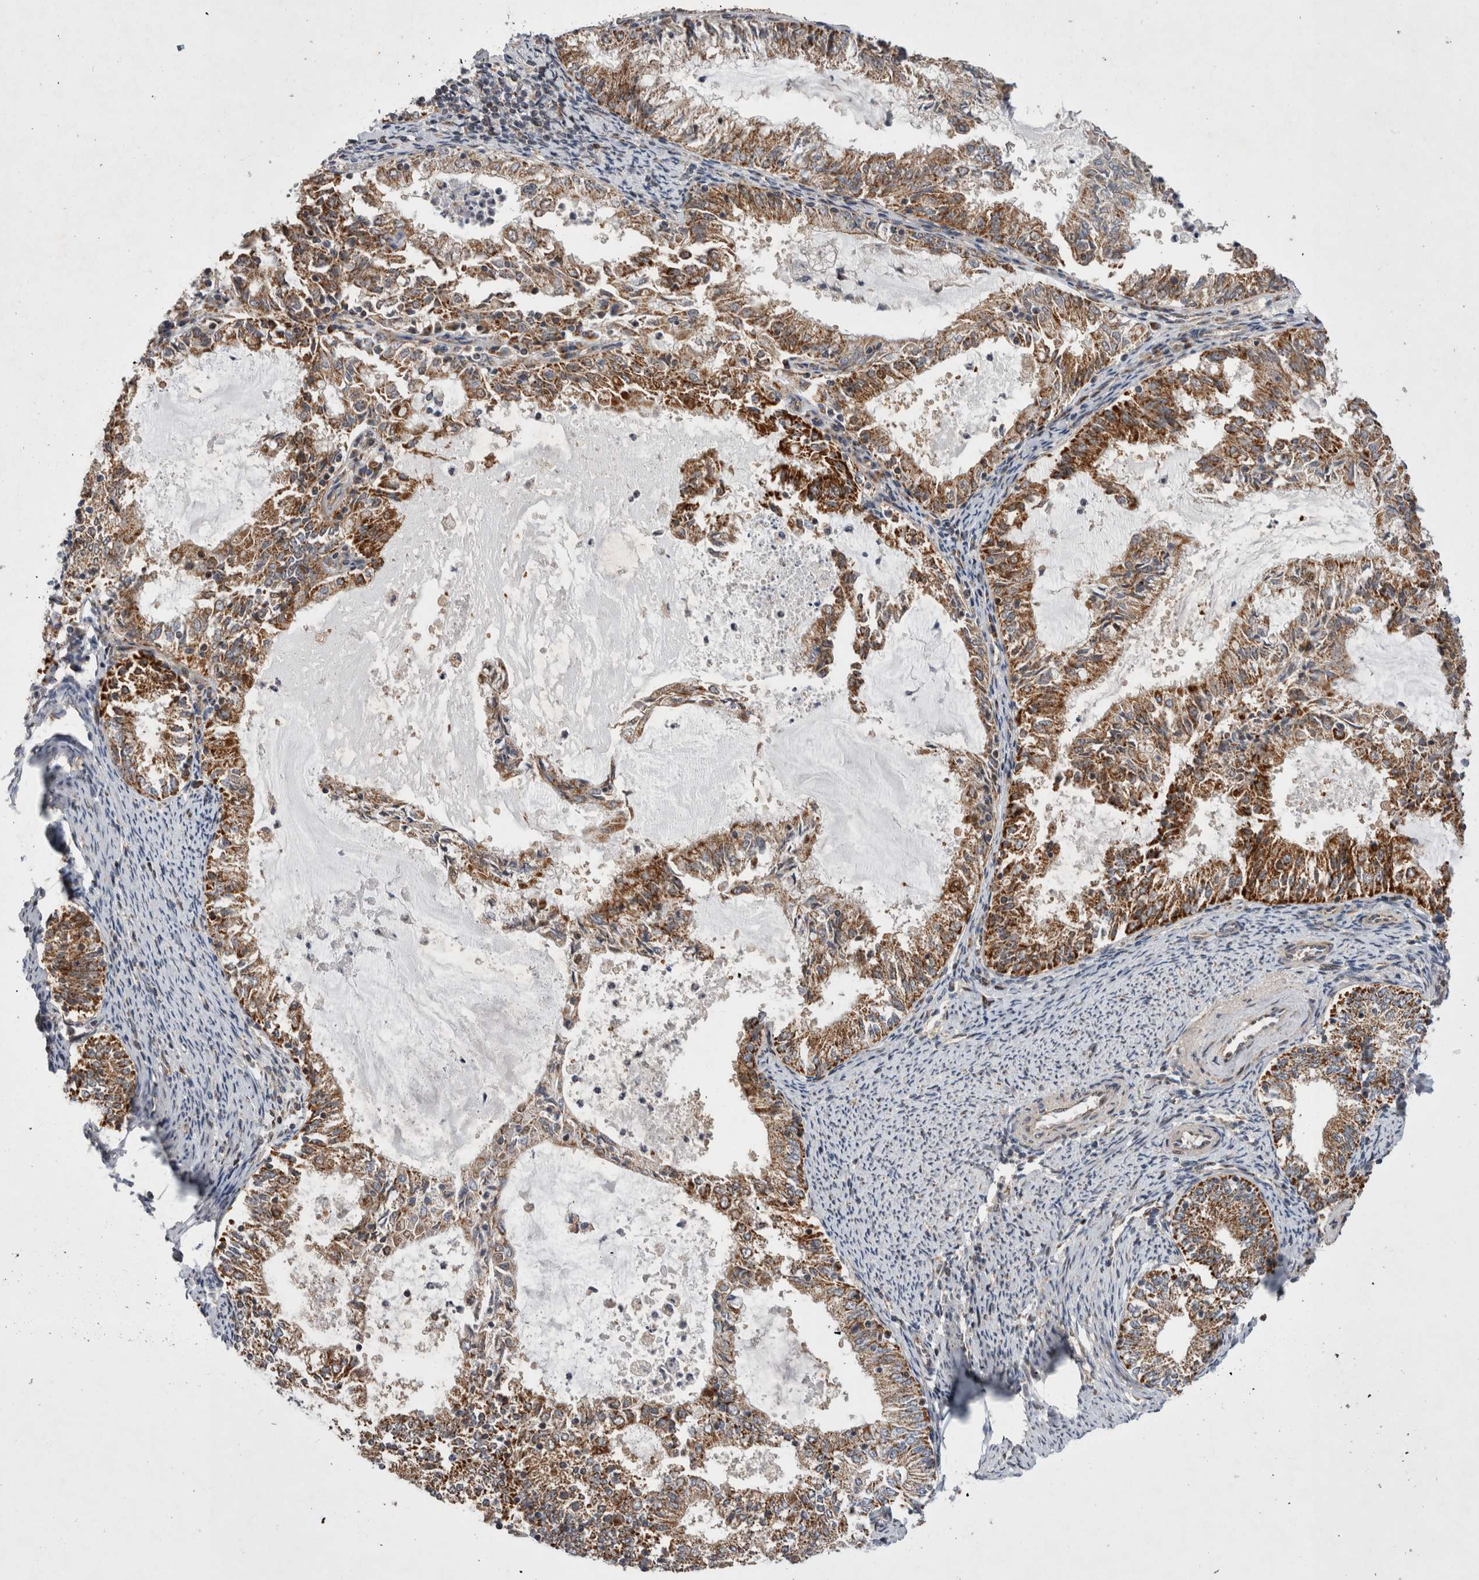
{"staining": {"intensity": "moderate", "quantity": ">75%", "location": "cytoplasmic/membranous"}, "tissue": "endometrial cancer", "cell_type": "Tumor cells", "image_type": "cancer", "snomed": [{"axis": "morphology", "description": "Adenocarcinoma, NOS"}, {"axis": "topography", "description": "Endometrium"}], "caption": "Approximately >75% of tumor cells in human endometrial cancer demonstrate moderate cytoplasmic/membranous protein expression as visualized by brown immunohistochemical staining.", "gene": "MRPL37", "patient": {"sex": "female", "age": 57}}